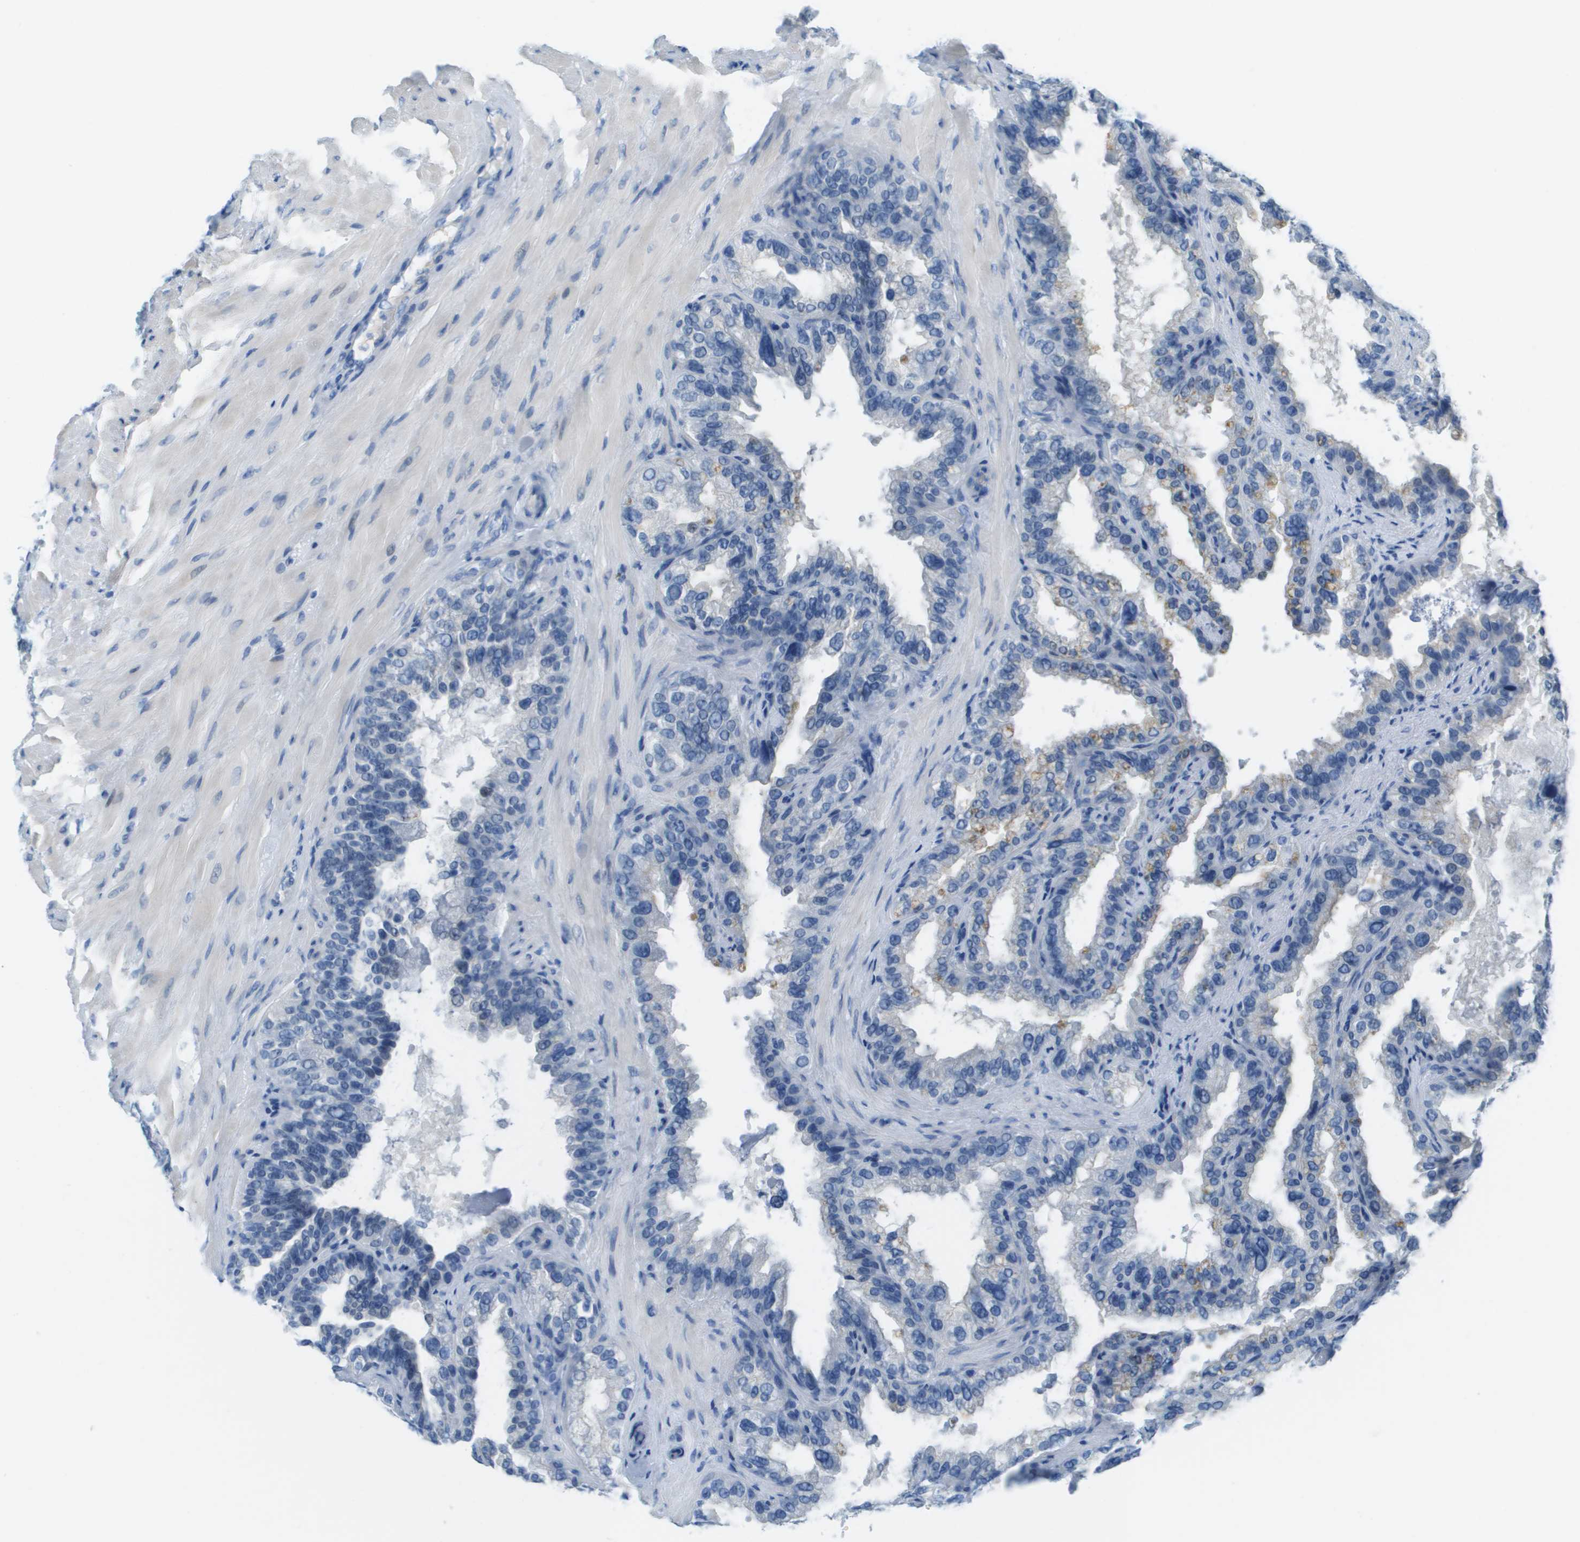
{"staining": {"intensity": "weak", "quantity": "<25%", "location": "cytoplasmic/membranous"}, "tissue": "seminal vesicle", "cell_type": "Glandular cells", "image_type": "normal", "snomed": [{"axis": "morphology", "description": "Normal tissue, NOS"}, {"axis": "topography", "description": "Seminal veicle"}], "caption": "Micrograph shows no protein staining in glandular cells of unremarkable seminal vesicle.", "gene": "CDHR2", "patient": {"sex": "male", "age": 68}}